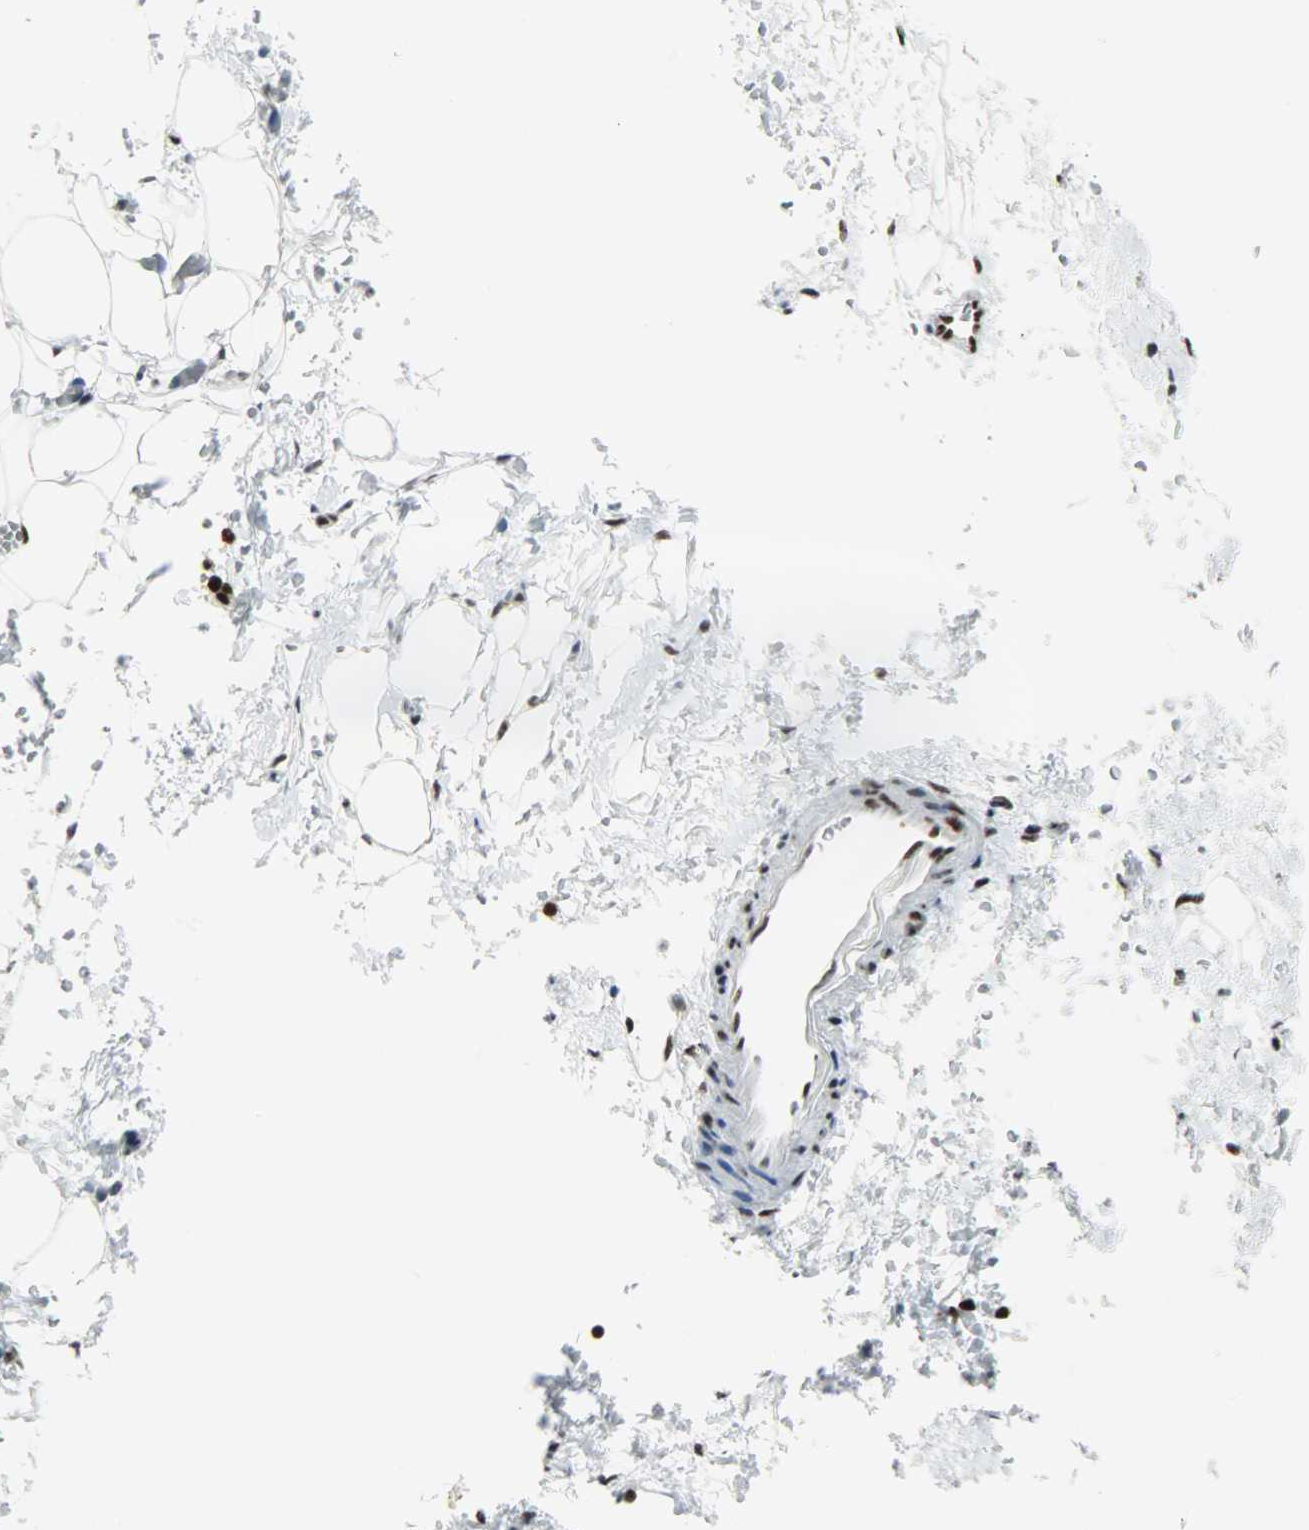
{"staining": {"intensity": "strong", "quantity": ">75%", "location": "nuclear"}, "tissue": "adrenal gland", "cell_type": "Glandular cells", "image_type": "normal", "snomed": [{"axis": "morphology", "description": "Normal tissue, NOS"}, {"axis": "topography", "description": "Adrenal gland"}], "caption": "IHC (DAB) staining of unremarkable human adrenal gland displays strong nuclear protein expression in approximately >75% of glandular cells.", "gene": "SNRPA", "patient": {"sex": "female", "age": 44}}